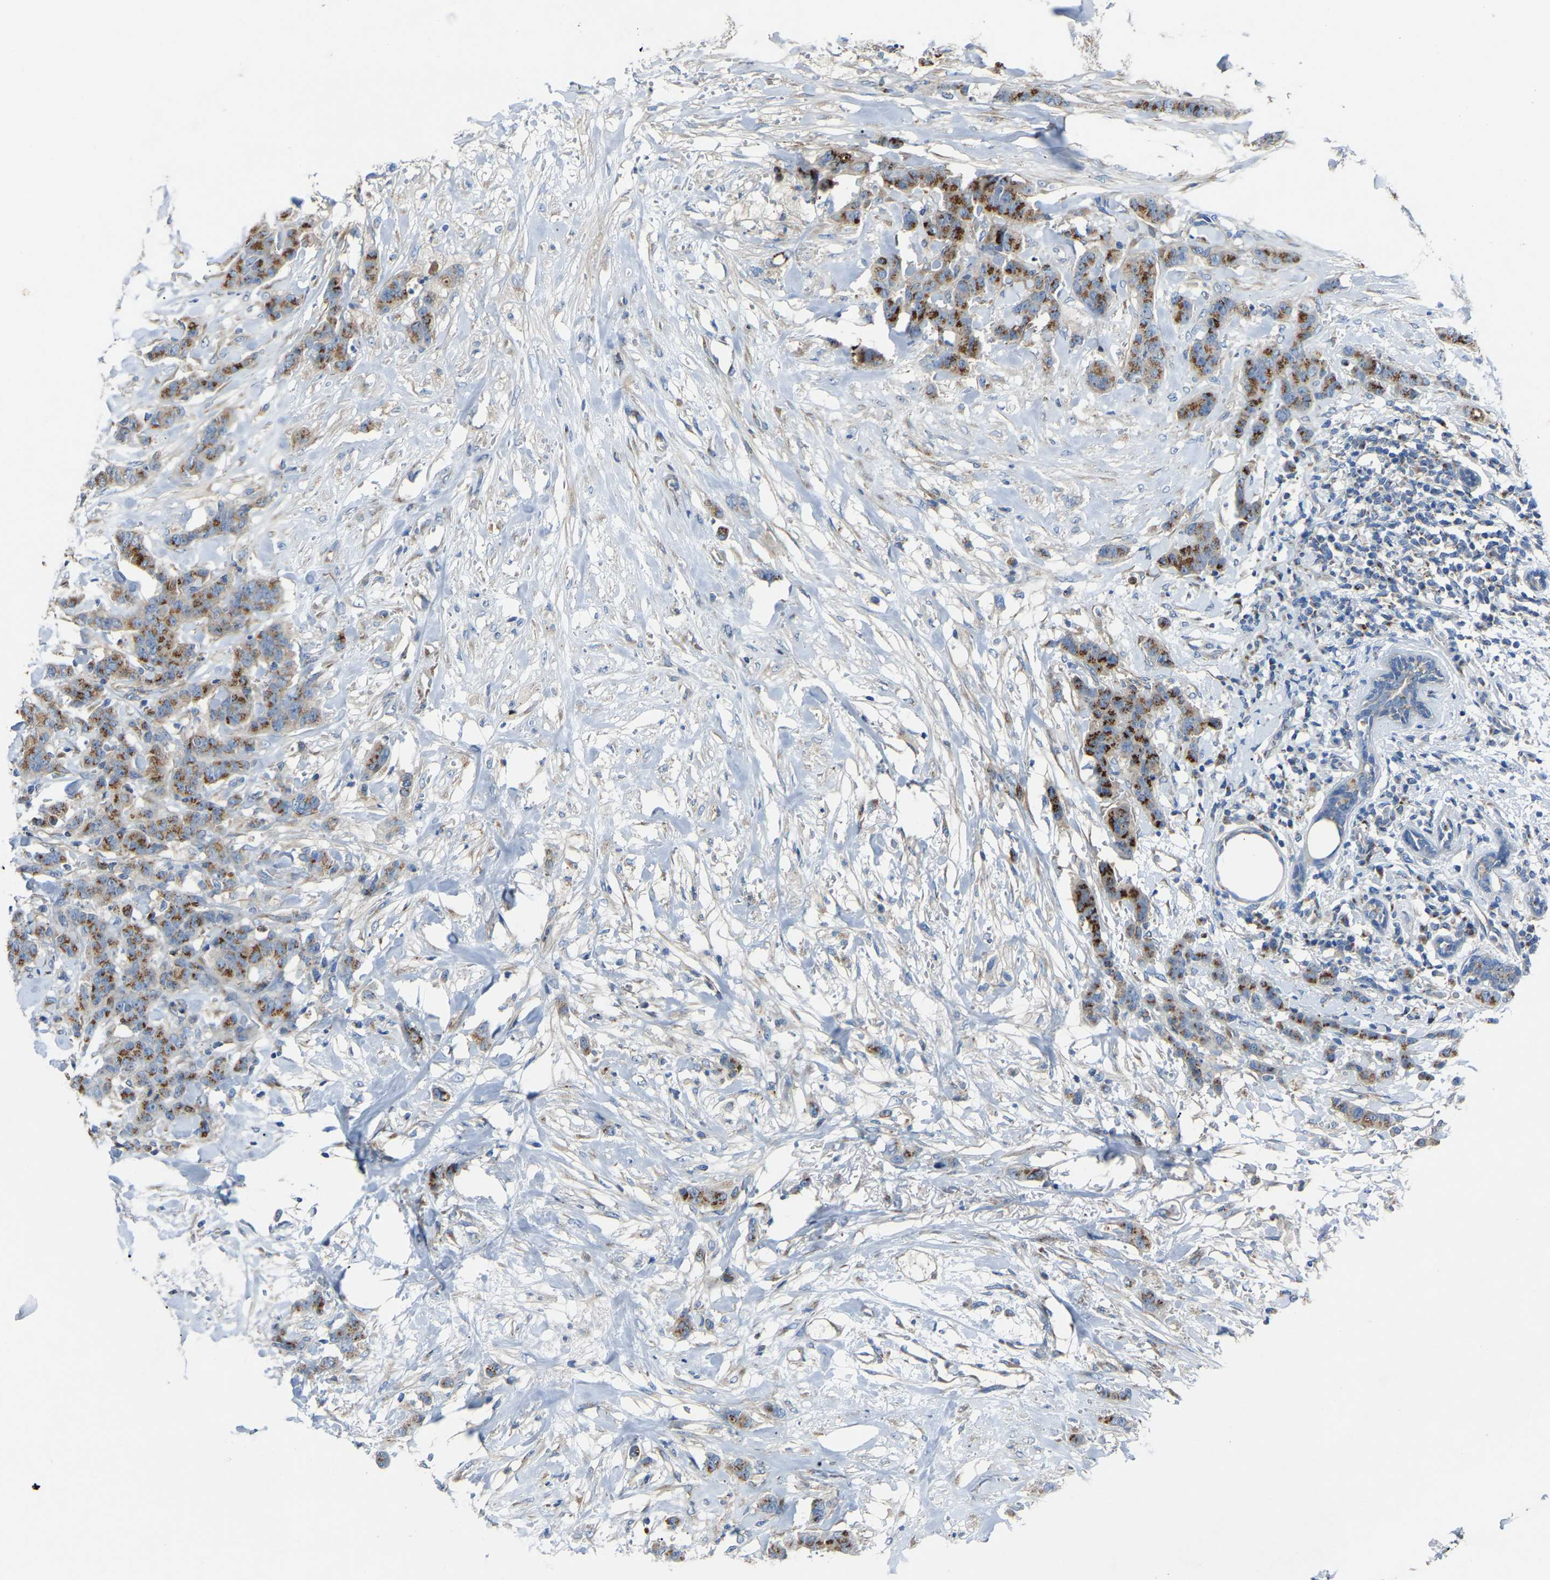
{"staining": {"intensity": "moderate", "quantity": ">75%", "location": "cytoplasmic/membranous"}, "tissue": "breast cancer", "cell_type": "Tumor cells", "image_type": "cancer", "snomed": [{"axis": "morphology", "description": "Normal tissue, NOS"}, {"axis": "morphology", "description": "Duct carcinoma"}, {"axis": "topography", "description": "Breast"}], "caption": "IHC micrograph of breast cancer stained for a protein (brown), which reveals medium levels of moderate cytoplasmic/membranous positivity in approximately >75% of tumor cells.", "gene": "CANT1", "patient": {"sex": "female", "age": 40}}